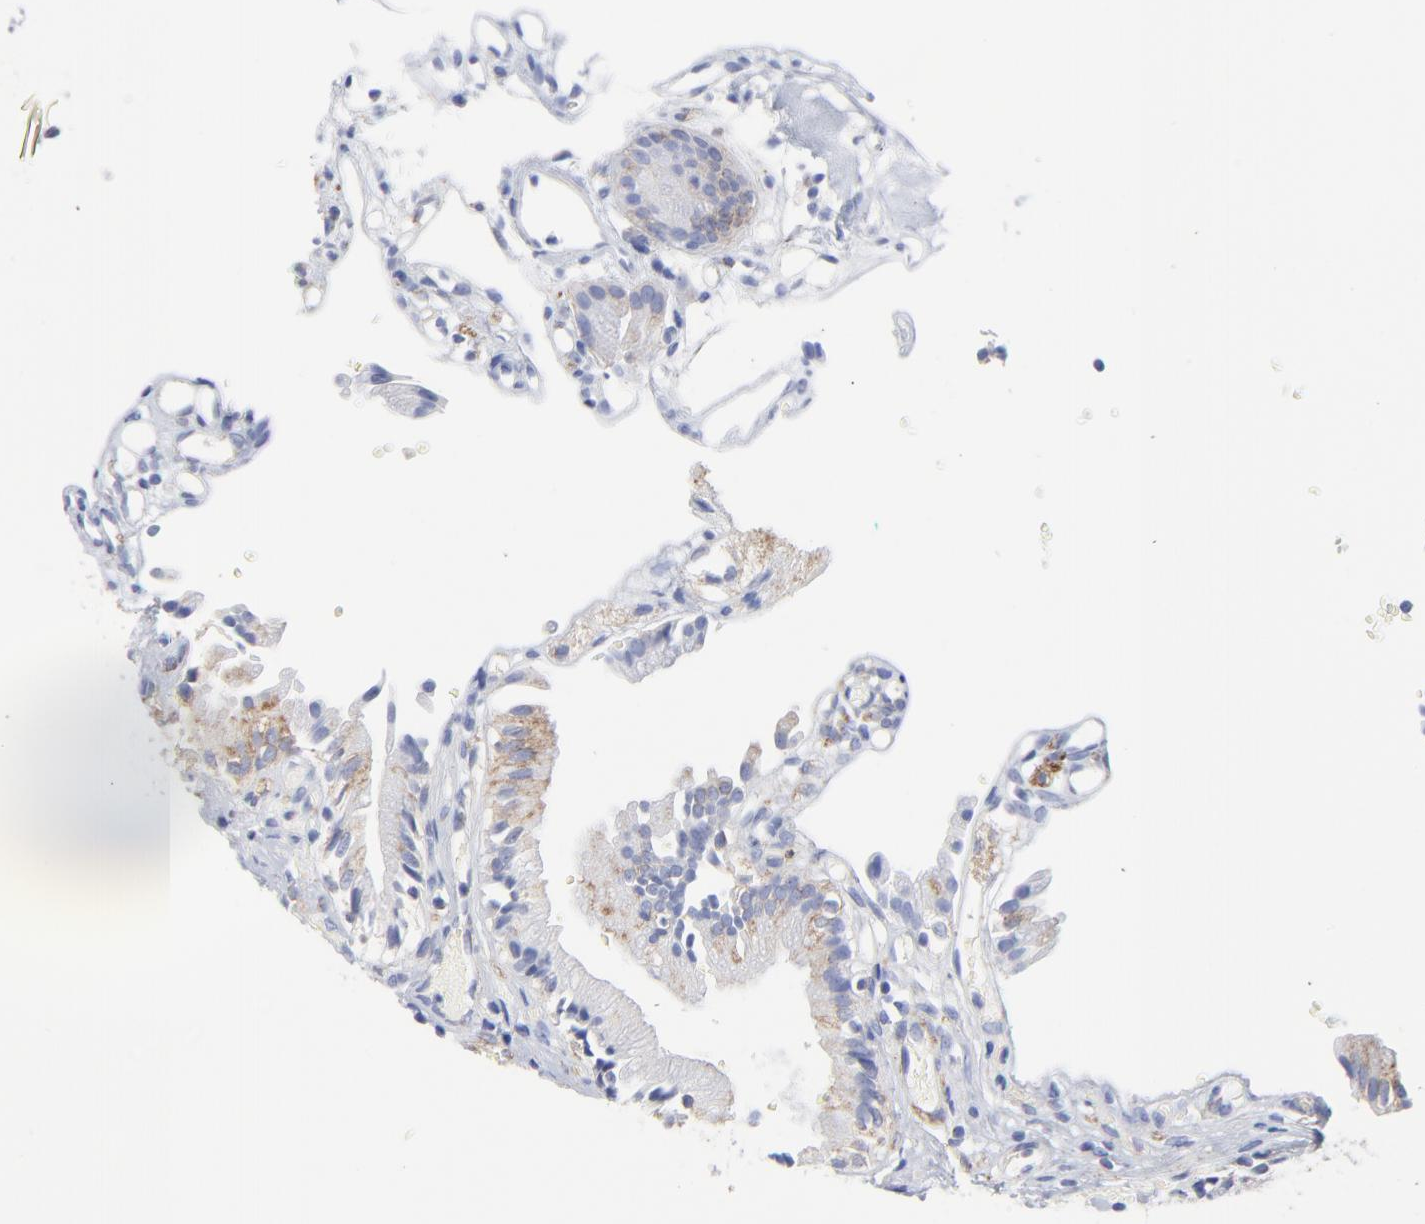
{"staining": {"intensity": "weak", "quantity": "<25%", "location": "cytoplasmic/membranous"}, "tissue": "gallbladder", "cell_type": "Glandular cells", "image_type": "normal", "snomed": [{"axis": "morphology", "description": "Normal tissue, NOS"}, {"axis": "topography", "description": "Gallbladder"}], "caption": "Glandular cells are negative for protein expression in normal human gallbladder. (Brightfield microscopy of DAB (3,3'-diaminobenzidine) IHC at high magnification).", "gene": "CNTN3", "patient": {"sex": "male", "age": 65}}